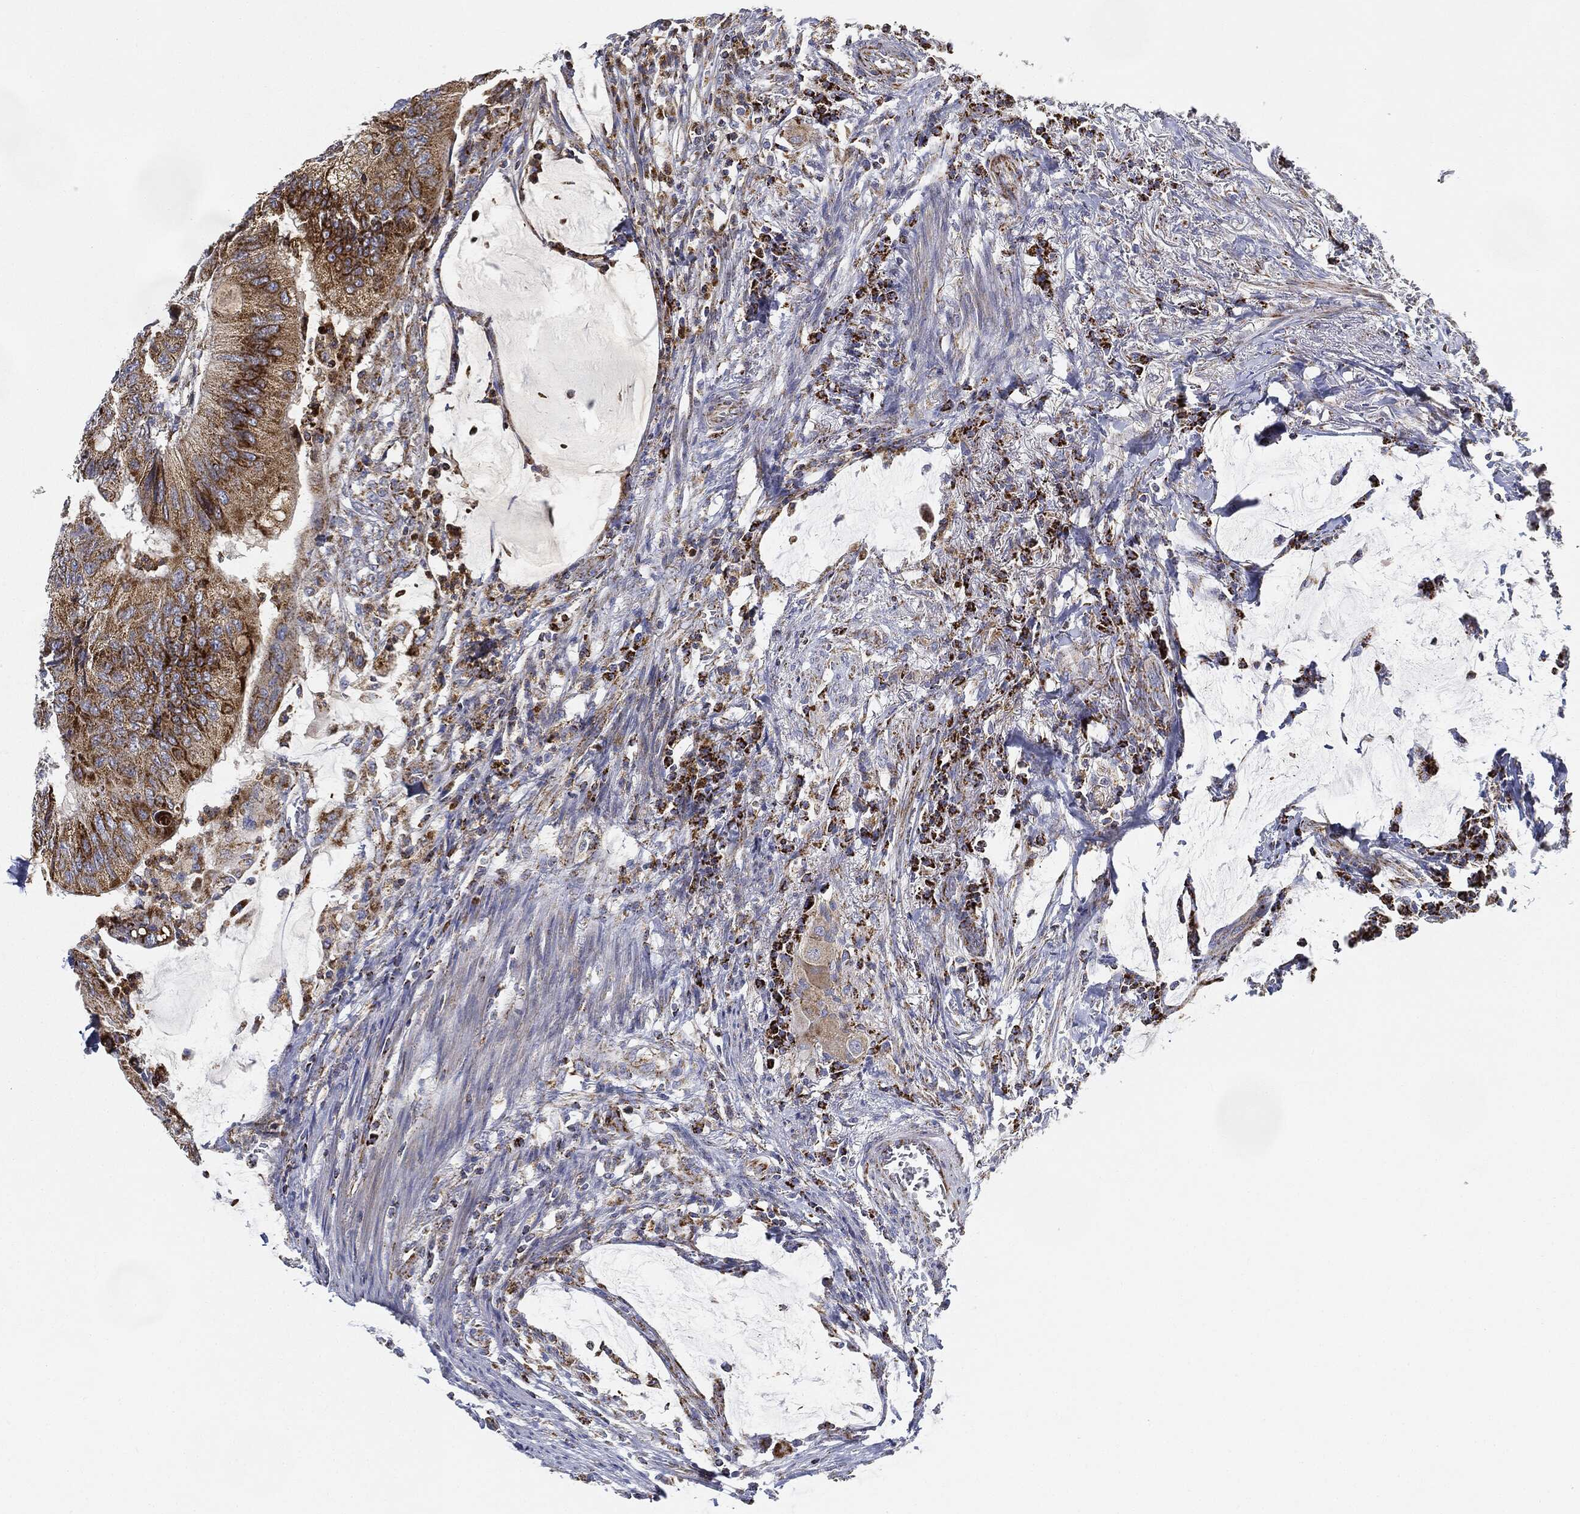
{"staining": {"intensity": "strong", "quantity": ">75%", "location": "cytoplasmic/membranous"}, "tissue": "colorectal cancer", "cell_type": "Tumor cells", "image_type": "cancer", "snomed": [{"axis": "morphology", "description": "Normal tissue, NOS"}, {"axis": "morphology", "description": "Adenocarcinoma, NOS"}, {"axis": "topography", "description": "Rectum"}, {"axis": "topography", "description": "Peripheral nerve tissue"}], "caption": "Immunohistochemical staining of adenocarcinoma (colorectal) demonstrates strong cytoplasmic/membranous protein expression in approximately >75% of tumor cells.", "gene": "CAPN15", "patient": {"sex": "male", "age": 92}}